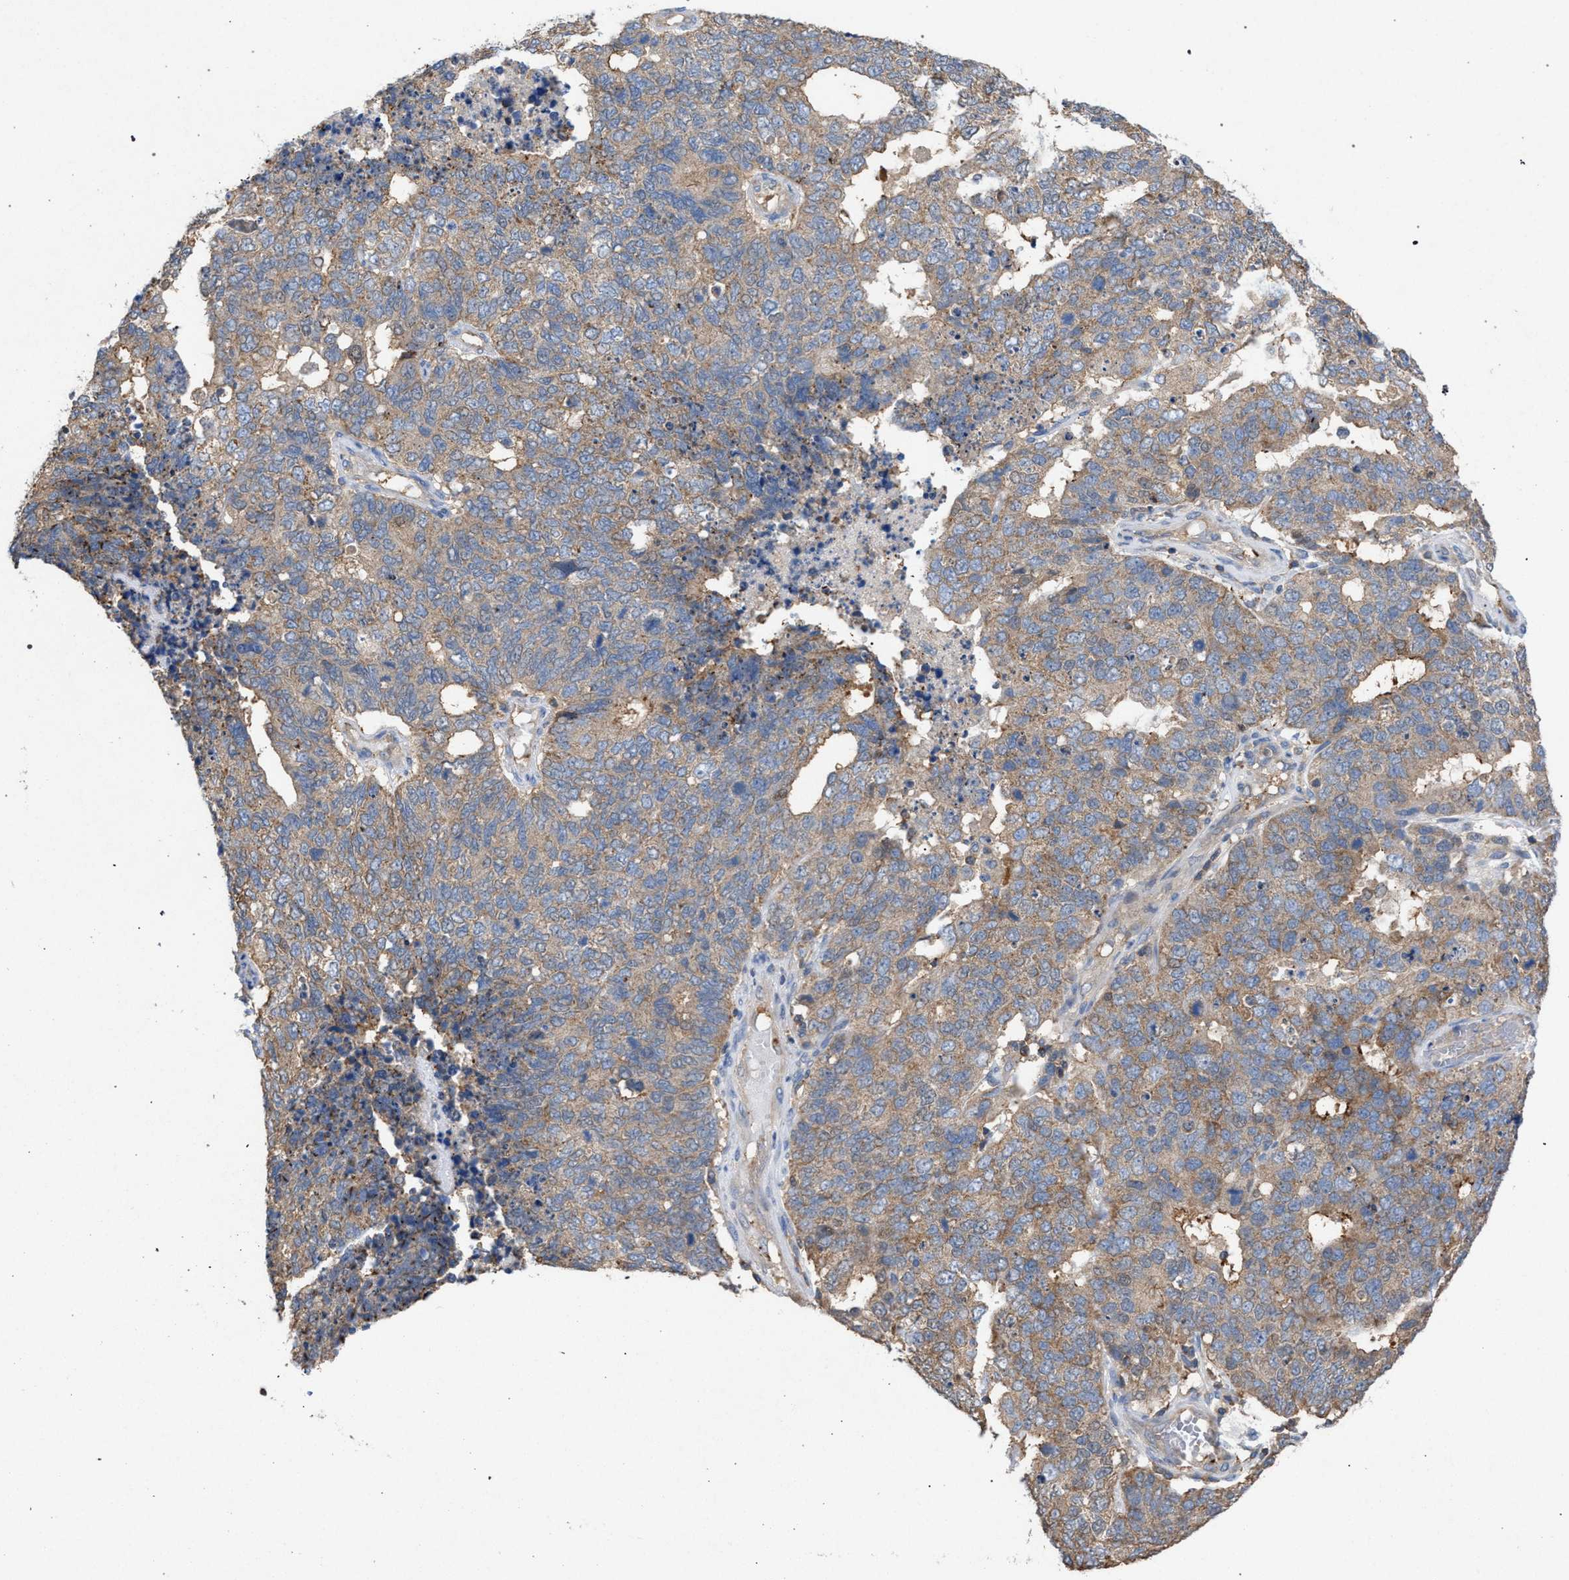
{"staining": {"intensity": "weak", "quantity": ">75%", "location": "cytoplasmic/membranous"}, "tissue": "cervical cancer", "cell_type": "Tumor cells", "image_type": "cancer", "snomed": [{"axis": "morphology", "description": "Squamous cell carcinoma, NOS"}, {"axis": "topography", "description": "Cervix"}], "caption": "Immunohistochemical staining of human cervical cancer (squamous cell carcinoma) demonstrates low levels of weak cytoplasmic/membranous expression in approximately >75% of tumor cells.", "gene": "VPS13A", "patient": {"sex": "female", "age": 63}}